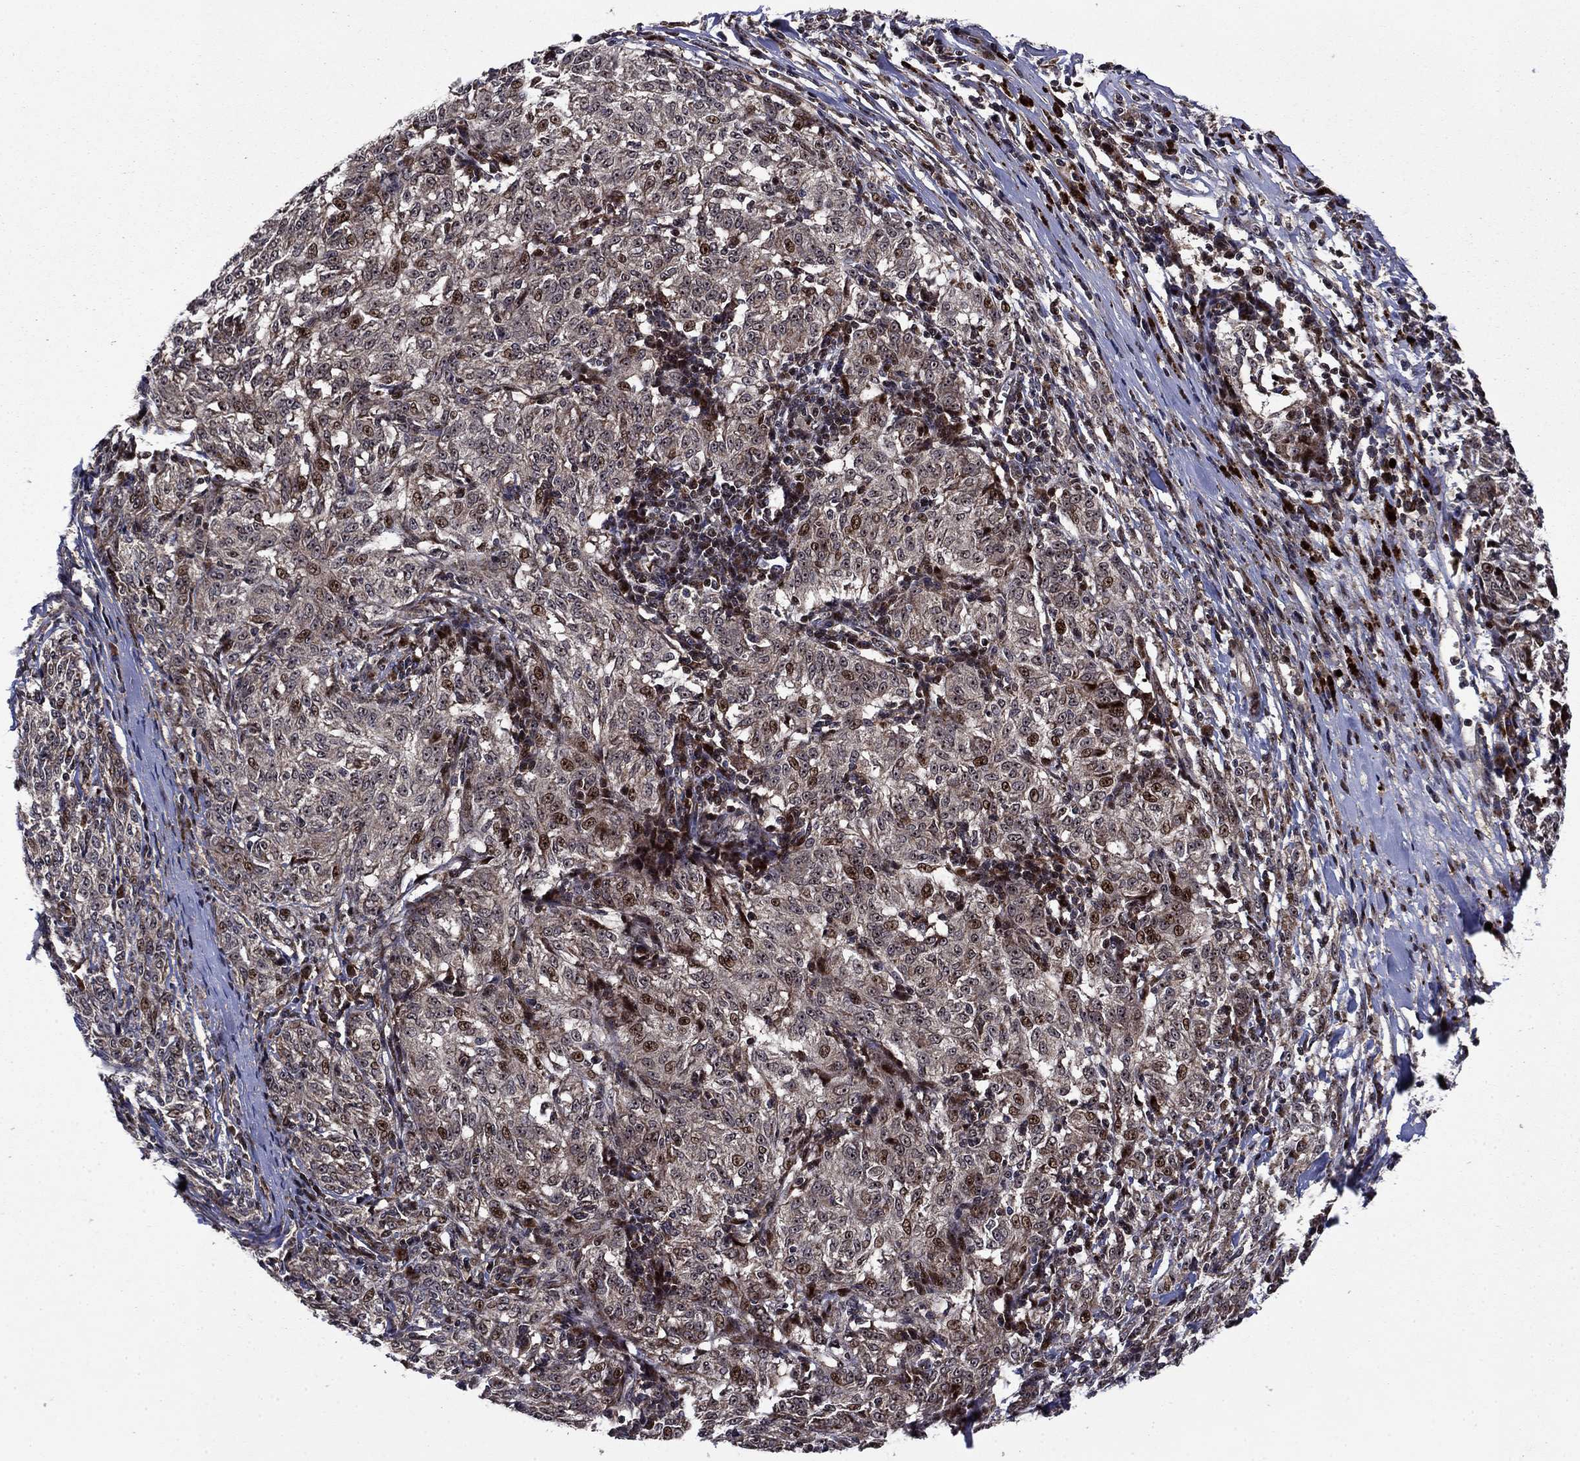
{"staining": {"intensity": "moderate", "quantity": "<25%", "location": "cytoplasmic/membranous,nuclear"}, "tissue": "melanoma", "cell_type": "Tumor cells", "image_type": "cancer", "snomed": [{"axis": "morphology", "description": "Malignant melanoma, NOS"}, {"axis": "topography", "description": "Skin"}], "caption": "Malignant melanoma stained for a protein (brown) reveals moderate cytoplasmic/membranous and nuclear positive staining in approximately <25% of tumor cells.", "gene": "AGTPBP1", "patient": {"sex": "female", "age": 72}}